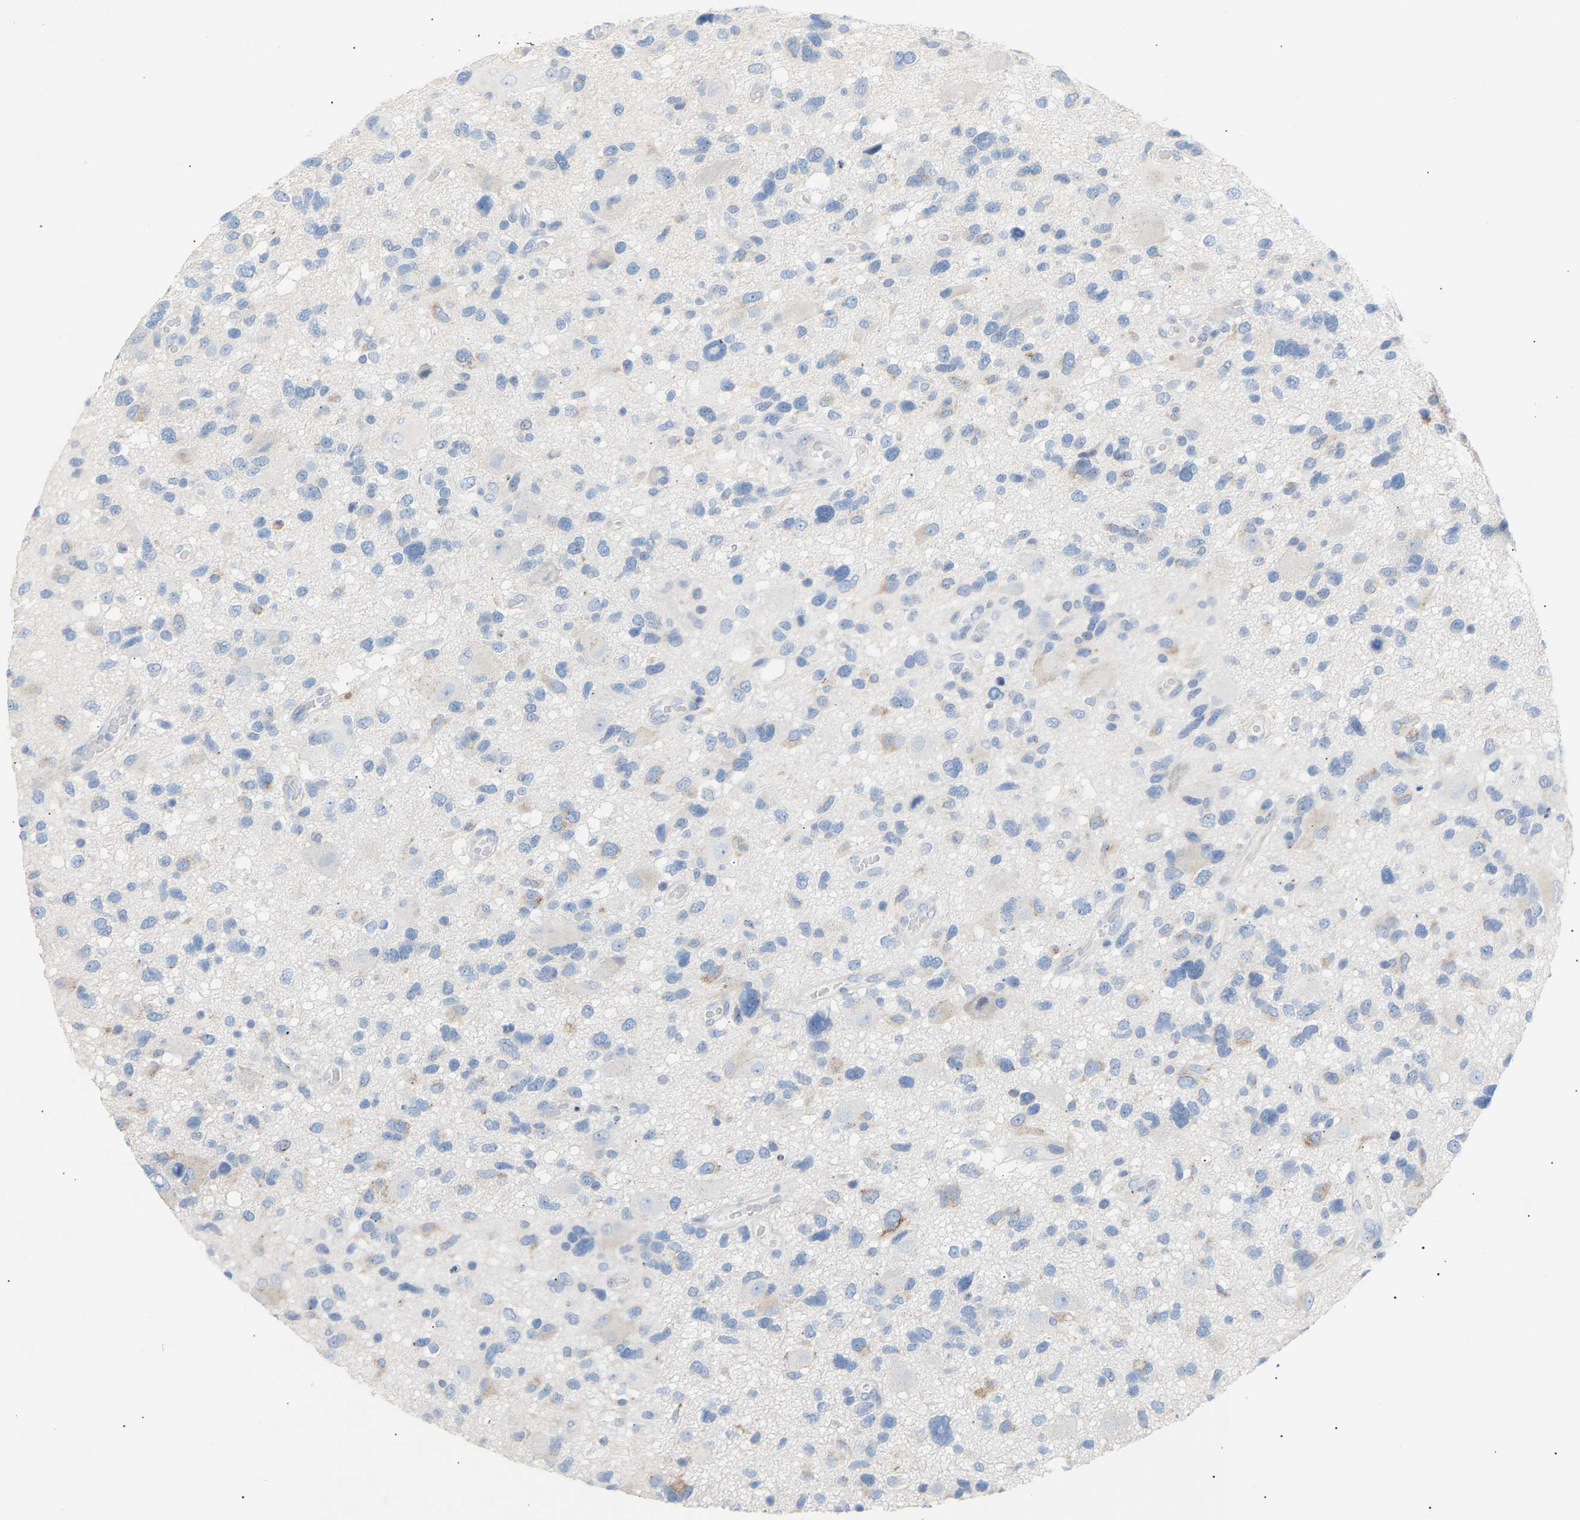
{"staining": {"intensity": "negative", "quantity": "none", "location": "none"}, "tissue": "glioma", "cell_type": "Tumor cells", "image_type": "cancer", "snomed": [{"axis": "morphology", "description": "Glioma, malignant, High grade"}, {"axis": "topography", "description": "Brain"}], "caption": "High magnification brightfield microscopy of glioma stained with DAB (brown) and counterstained with hematoxylin (blue): tumor cells show no significant positivity.", "gene": "PEX1", "patient": {"sex": "male", "age": 33}}